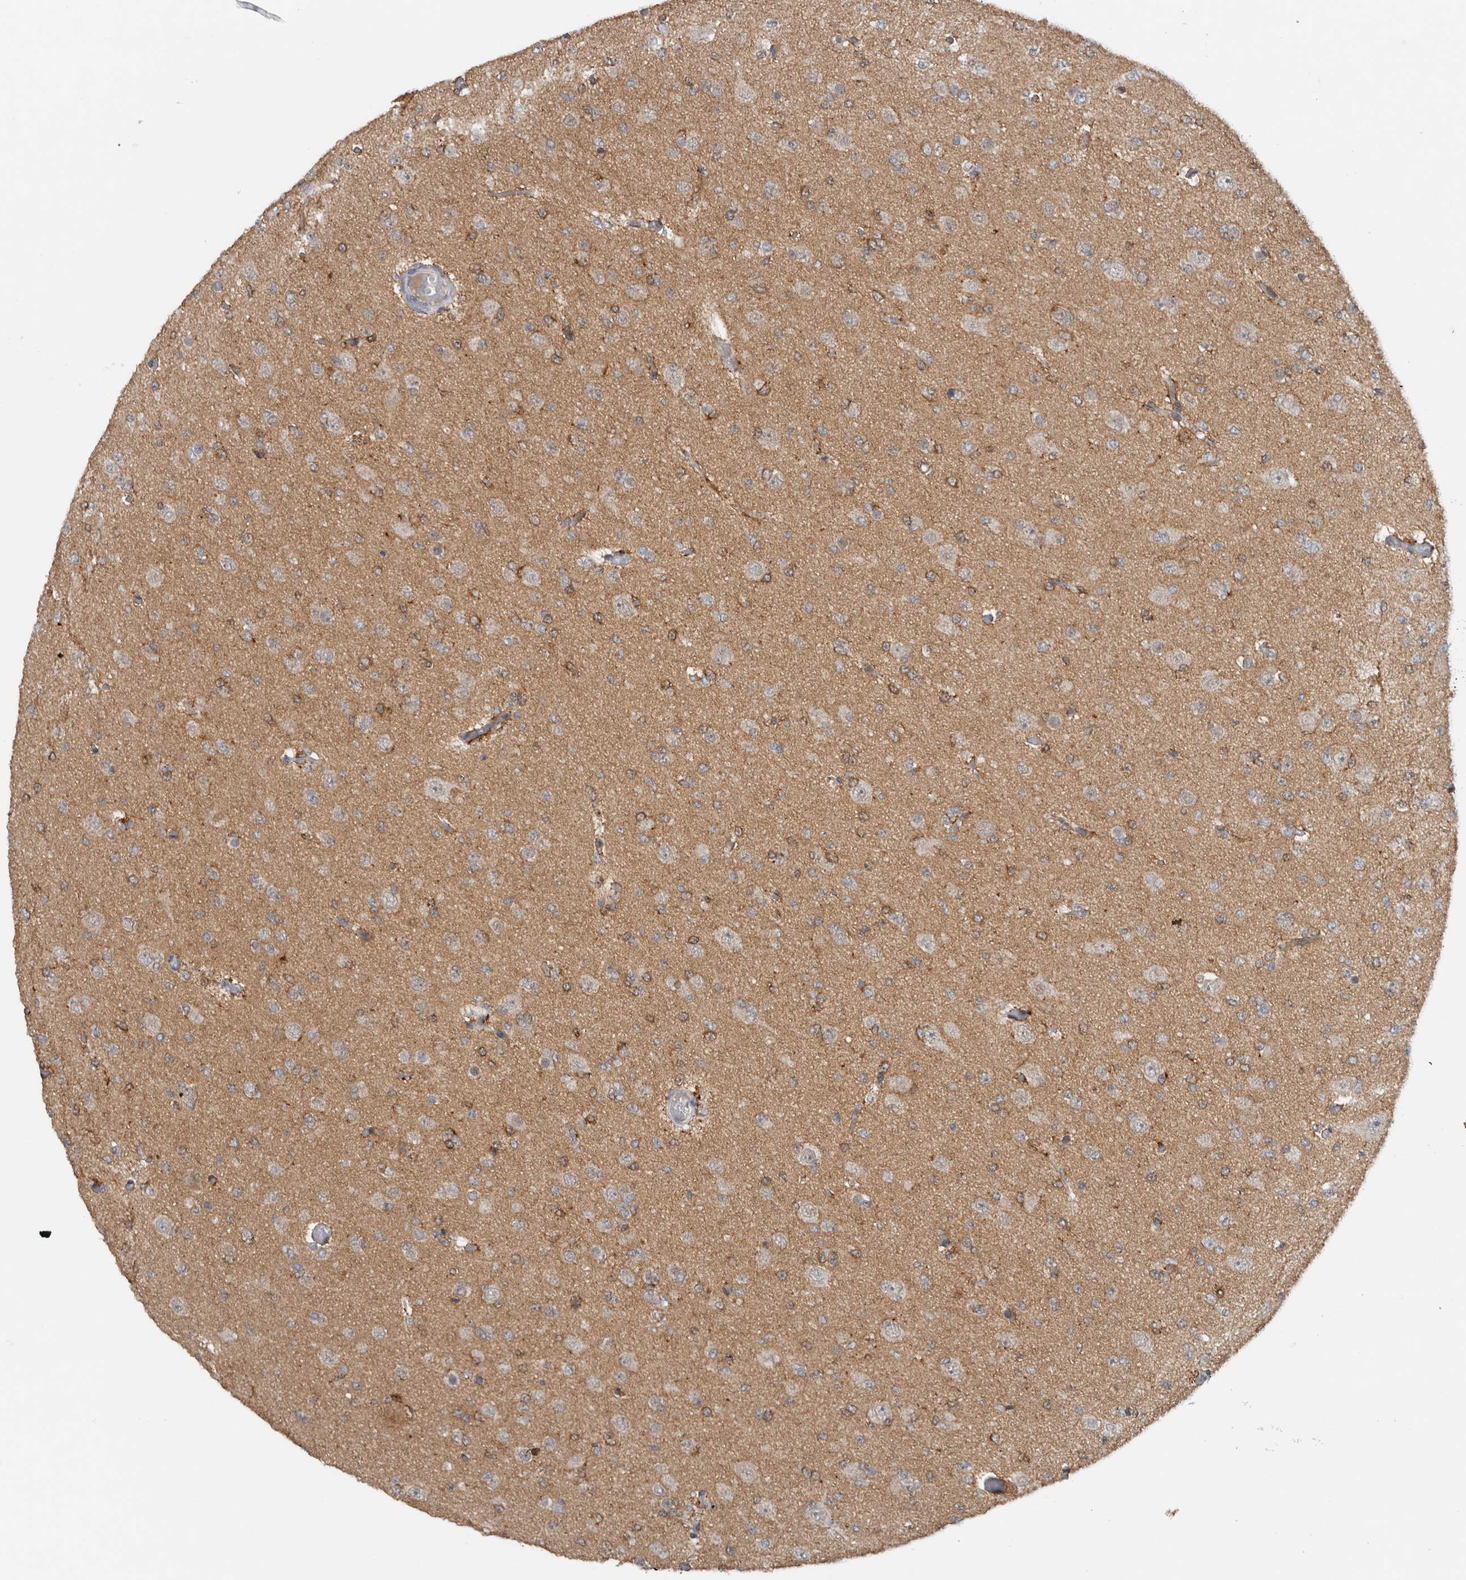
{"staining": {"intensity": "weak", "quantity": "<25%", "location": "cytoplasmic/membranous"}, "tissue": "glioma", "cell_type": "Tumor cells", "image_type": "cancer", "snomed": [{"axis": "morphology", "description": "Glioma, malignant, Low grade"}, {"axis": "topography", "description": "Brain"}], "caption": "Histopathology image shows no protein positivity in tumor cells of glioma tissue.", "gene": "PRXL2A", "patient": {"sex": "female", "age": 22}}